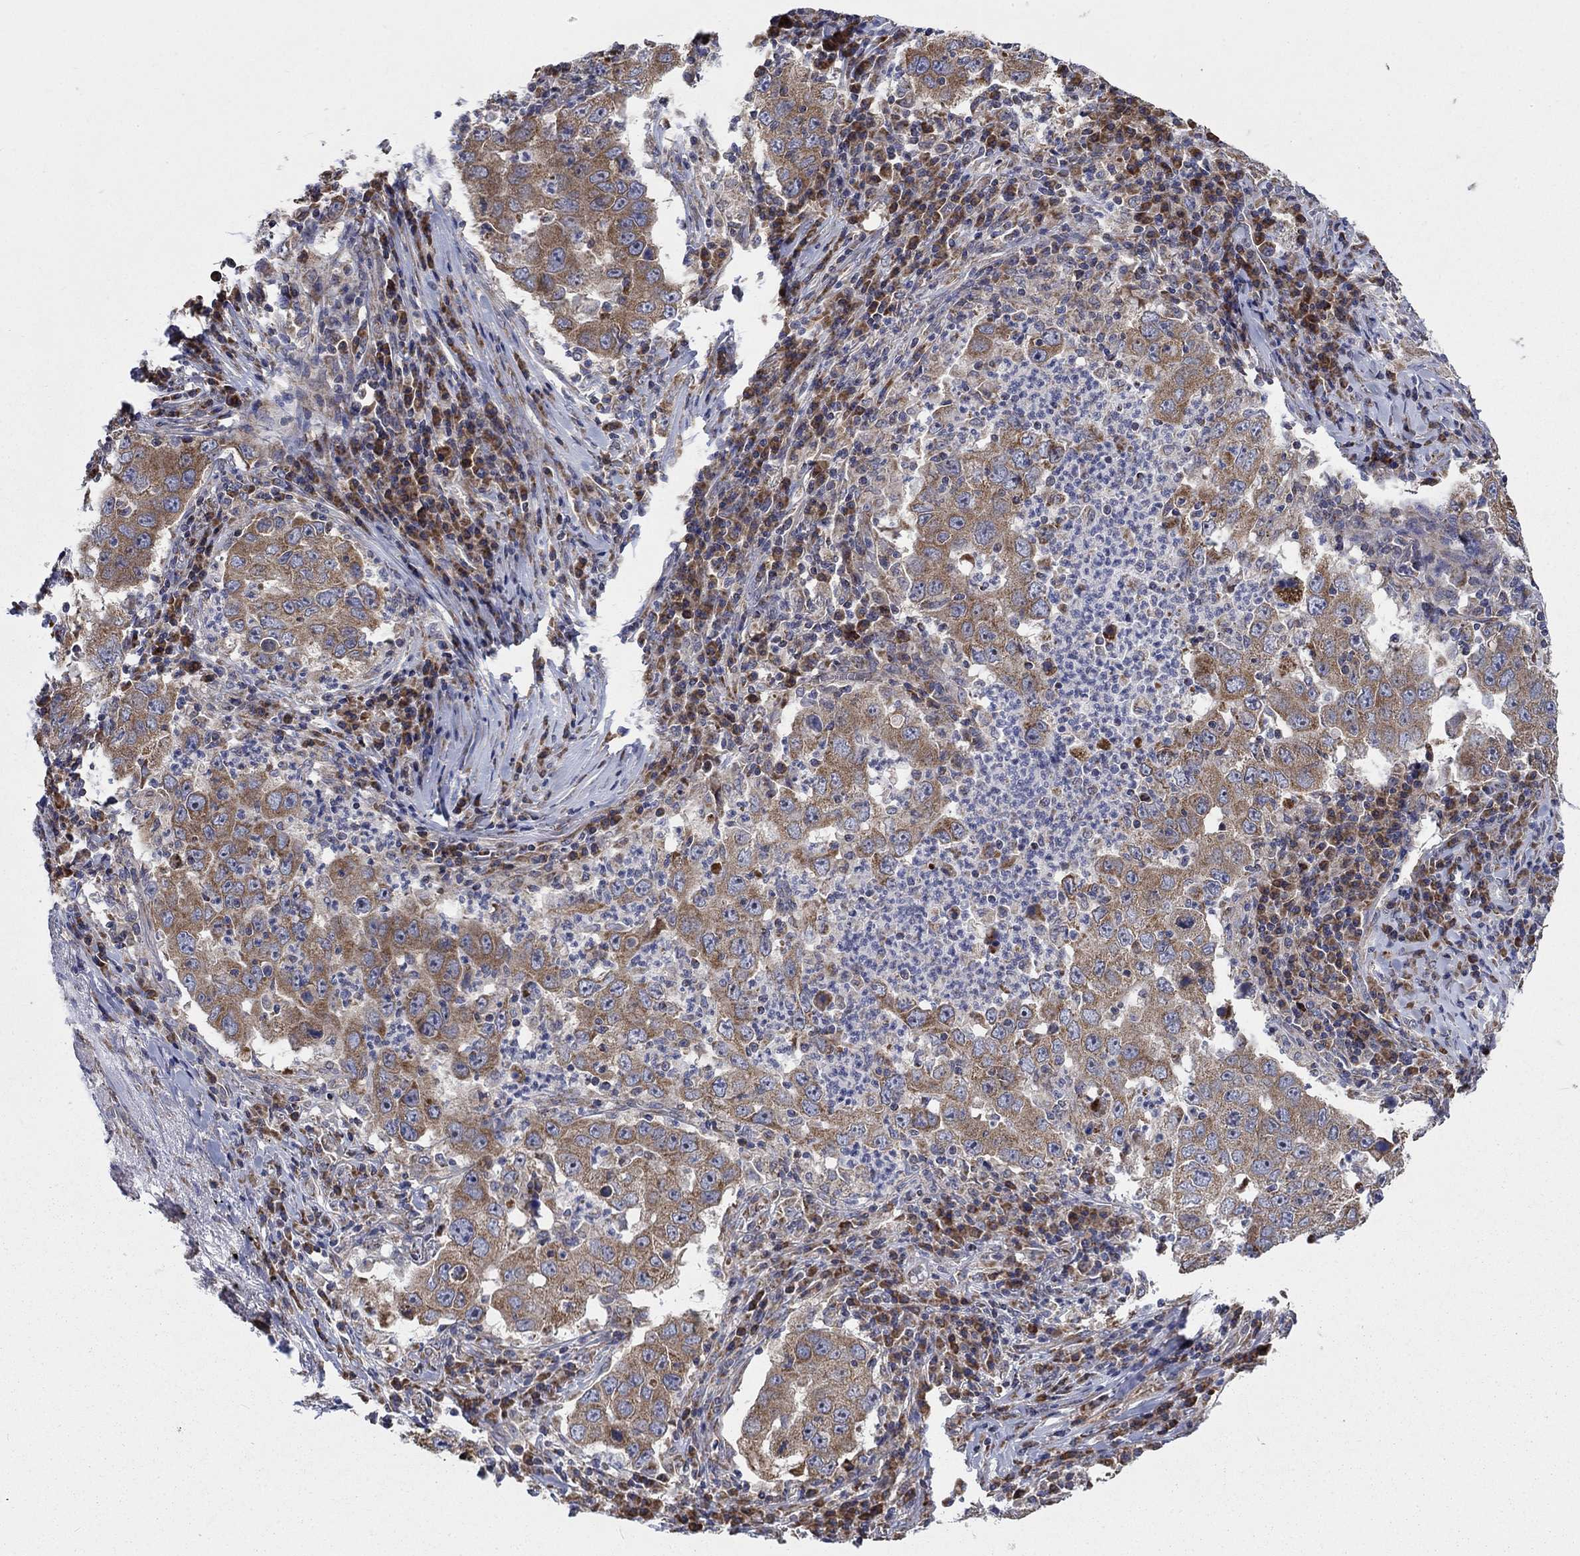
{"staining": {"intensity": "moderate", "quantity": "25%-75%", "location": "cytoplasmic/membranous"}, "tissue": "lung cancer", "cell_type": "Tumor cells", "image_type": "cancer", "snomed": [{"axis": "morphology", "description": "Adenocarcinoma, NOS"}, {"axis": "topography", "description": "Lung"}], "caption": "Human adenocarcinoma (lung) stained with a brown dye reveals moderate cytoplasmic/membranous positive staining in about 25%-75% of tumor cells.", "gene": "RPLP0", "patient": {"sex": "male", "age": 73}}